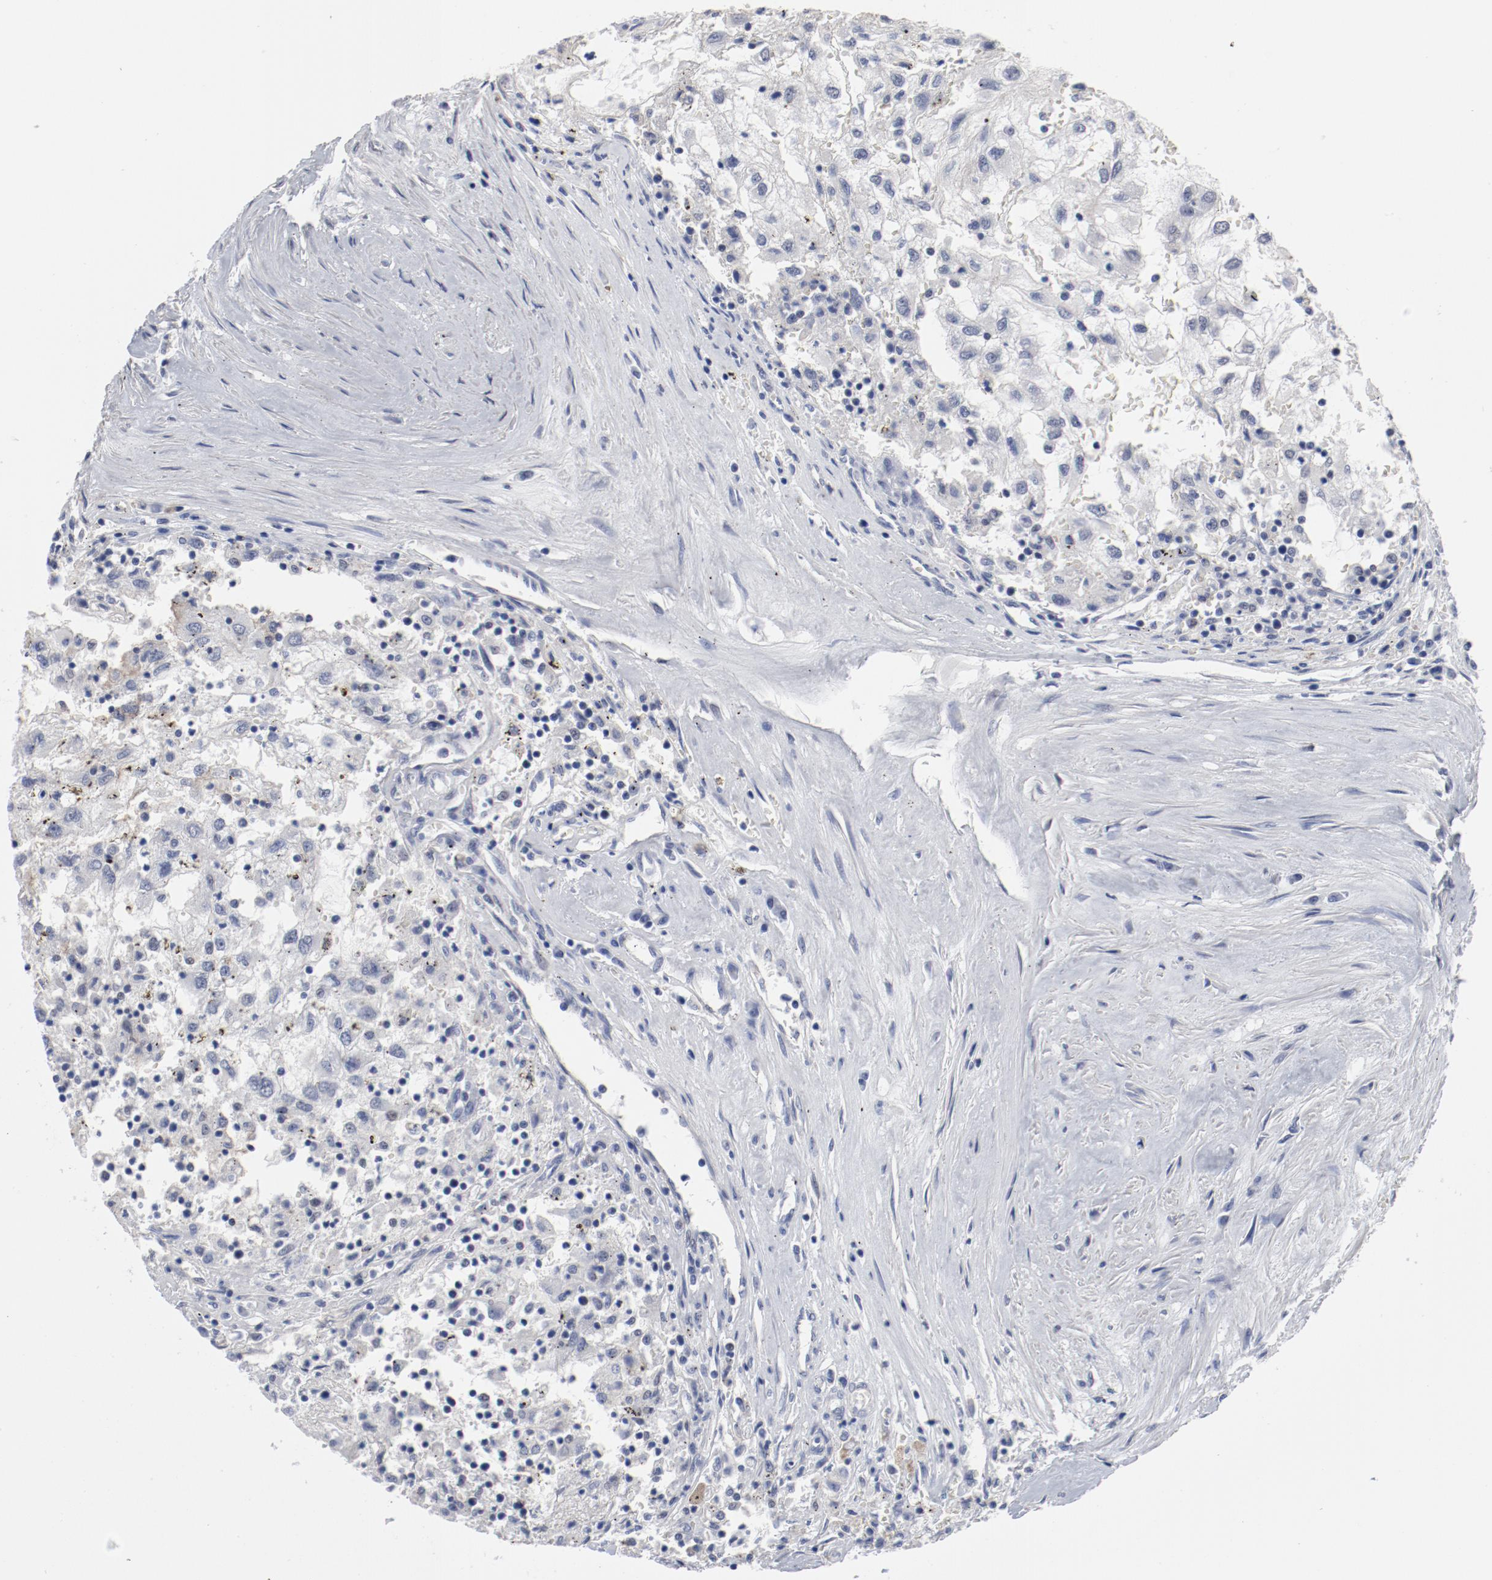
{"staining": {"intensity": "negative", "quantity": "none", "location": "none"}, "tissue": "renal cancer", "cell_type": "Tumor cells", "image_type": "cancer", "snomed": [{"axis": "morphology", "description": "Normal tissue, NOS"}, {"axis": "morphology", "description": "Adenocarcinoma, NOS"}, {"axis": "topography", "description": "Kidney"}], "caption": "Histopathology image shows no significant protein expression in tumor cells of adenocarcinoma (renal). (DAB immunohistochemistry (IHC) with hematoxylin counter stain).", "gene": "ANKLE2", "patient": {"sex": "male", "age": 71}}